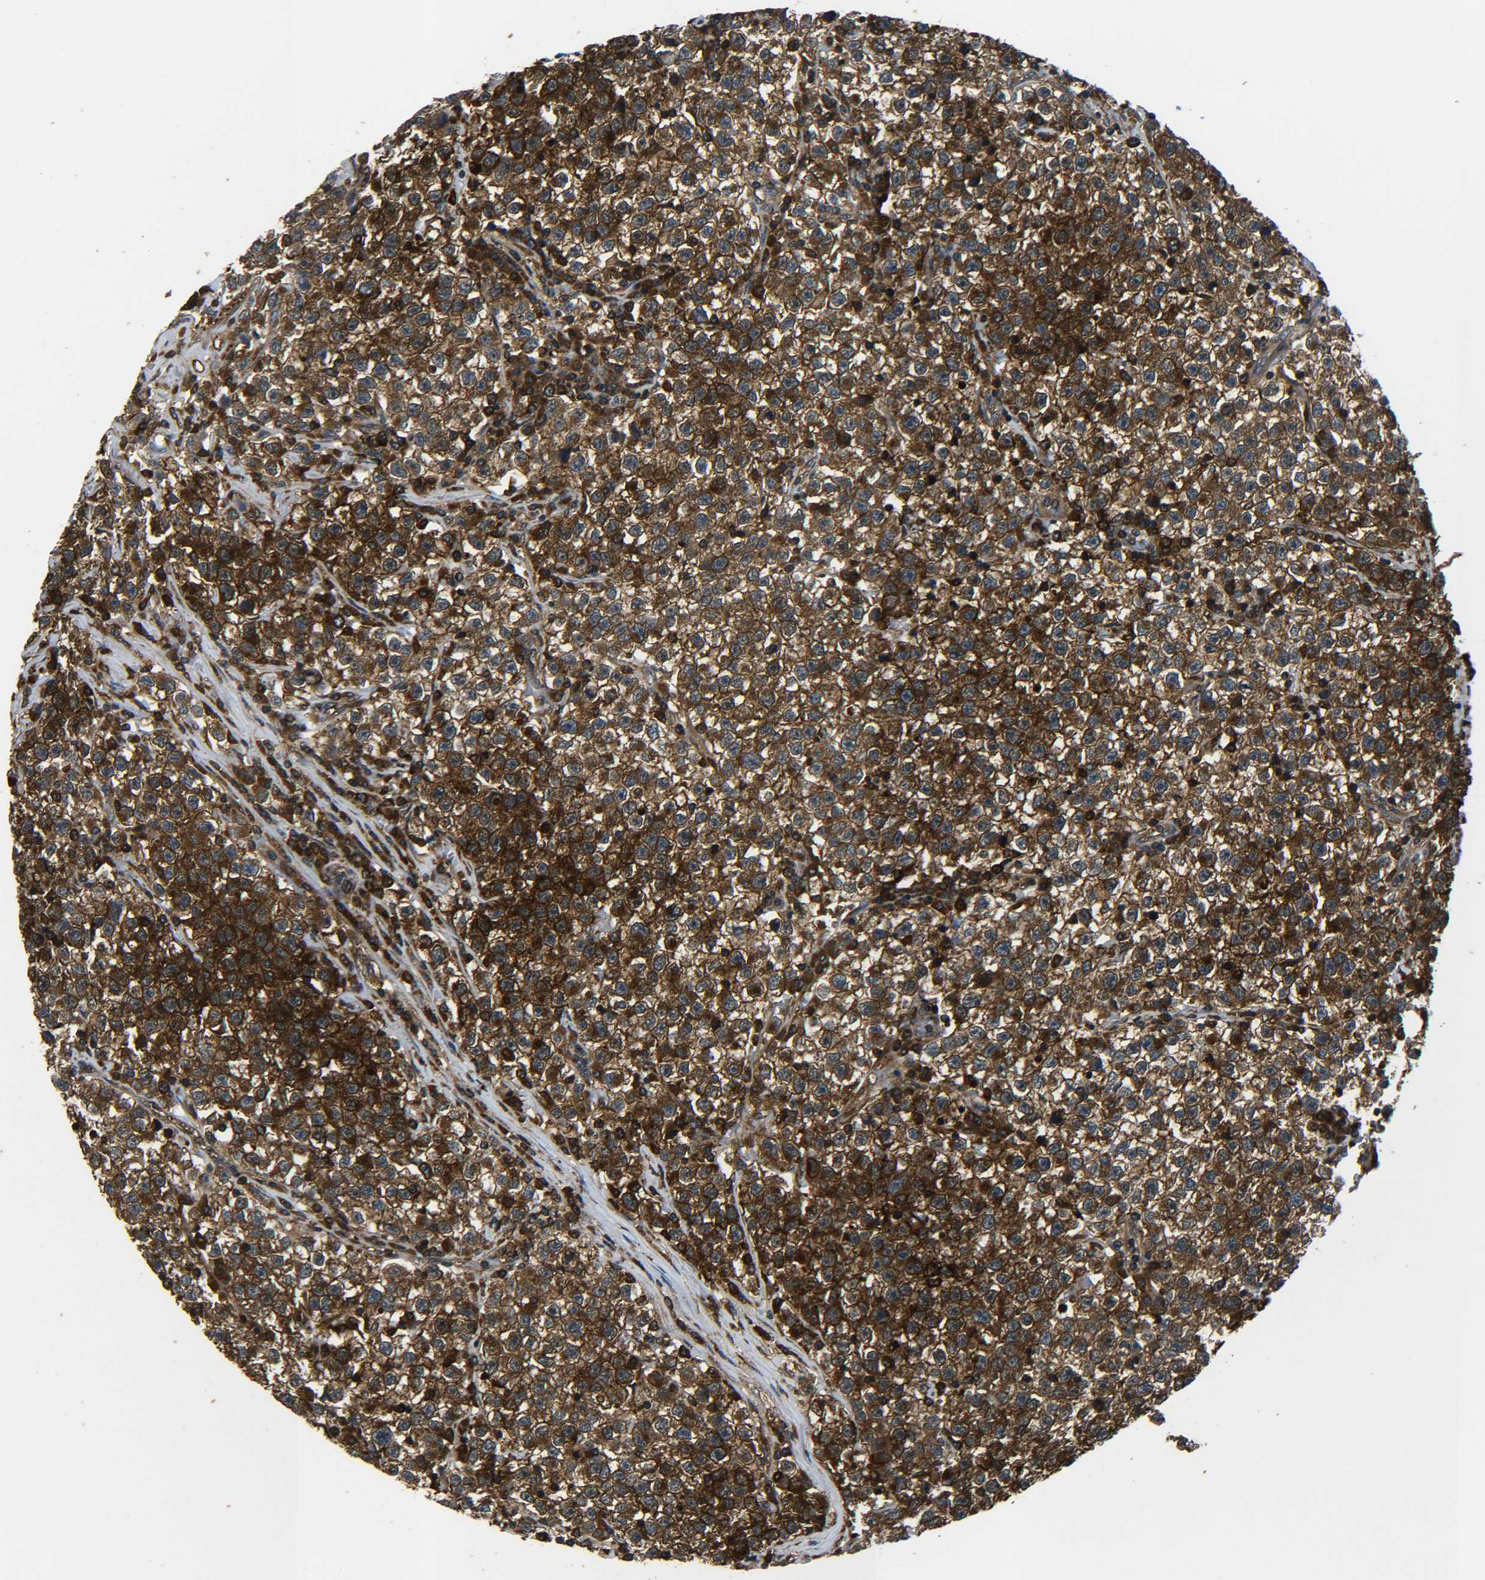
{"staining": {"intensity": "strong", "quantity": ">75%", "location": "cytoplasmic/membranous"}, "tissue": "testis cancer", "cell_type": "Tumor cells", "image_type": "cancer", "snomed": [{"axis": "morphology", "description": "Seminoma, NOS"}, {"axis": "topography", "description": "Testis"}], "caption": "Immunohistochemical staining of testis seminoma shows strong cytoplasmic/membranous protein staining in about >75% of tumor cells.", "gene": "PREB", "patient": {"sex": "male", "age": 22}}